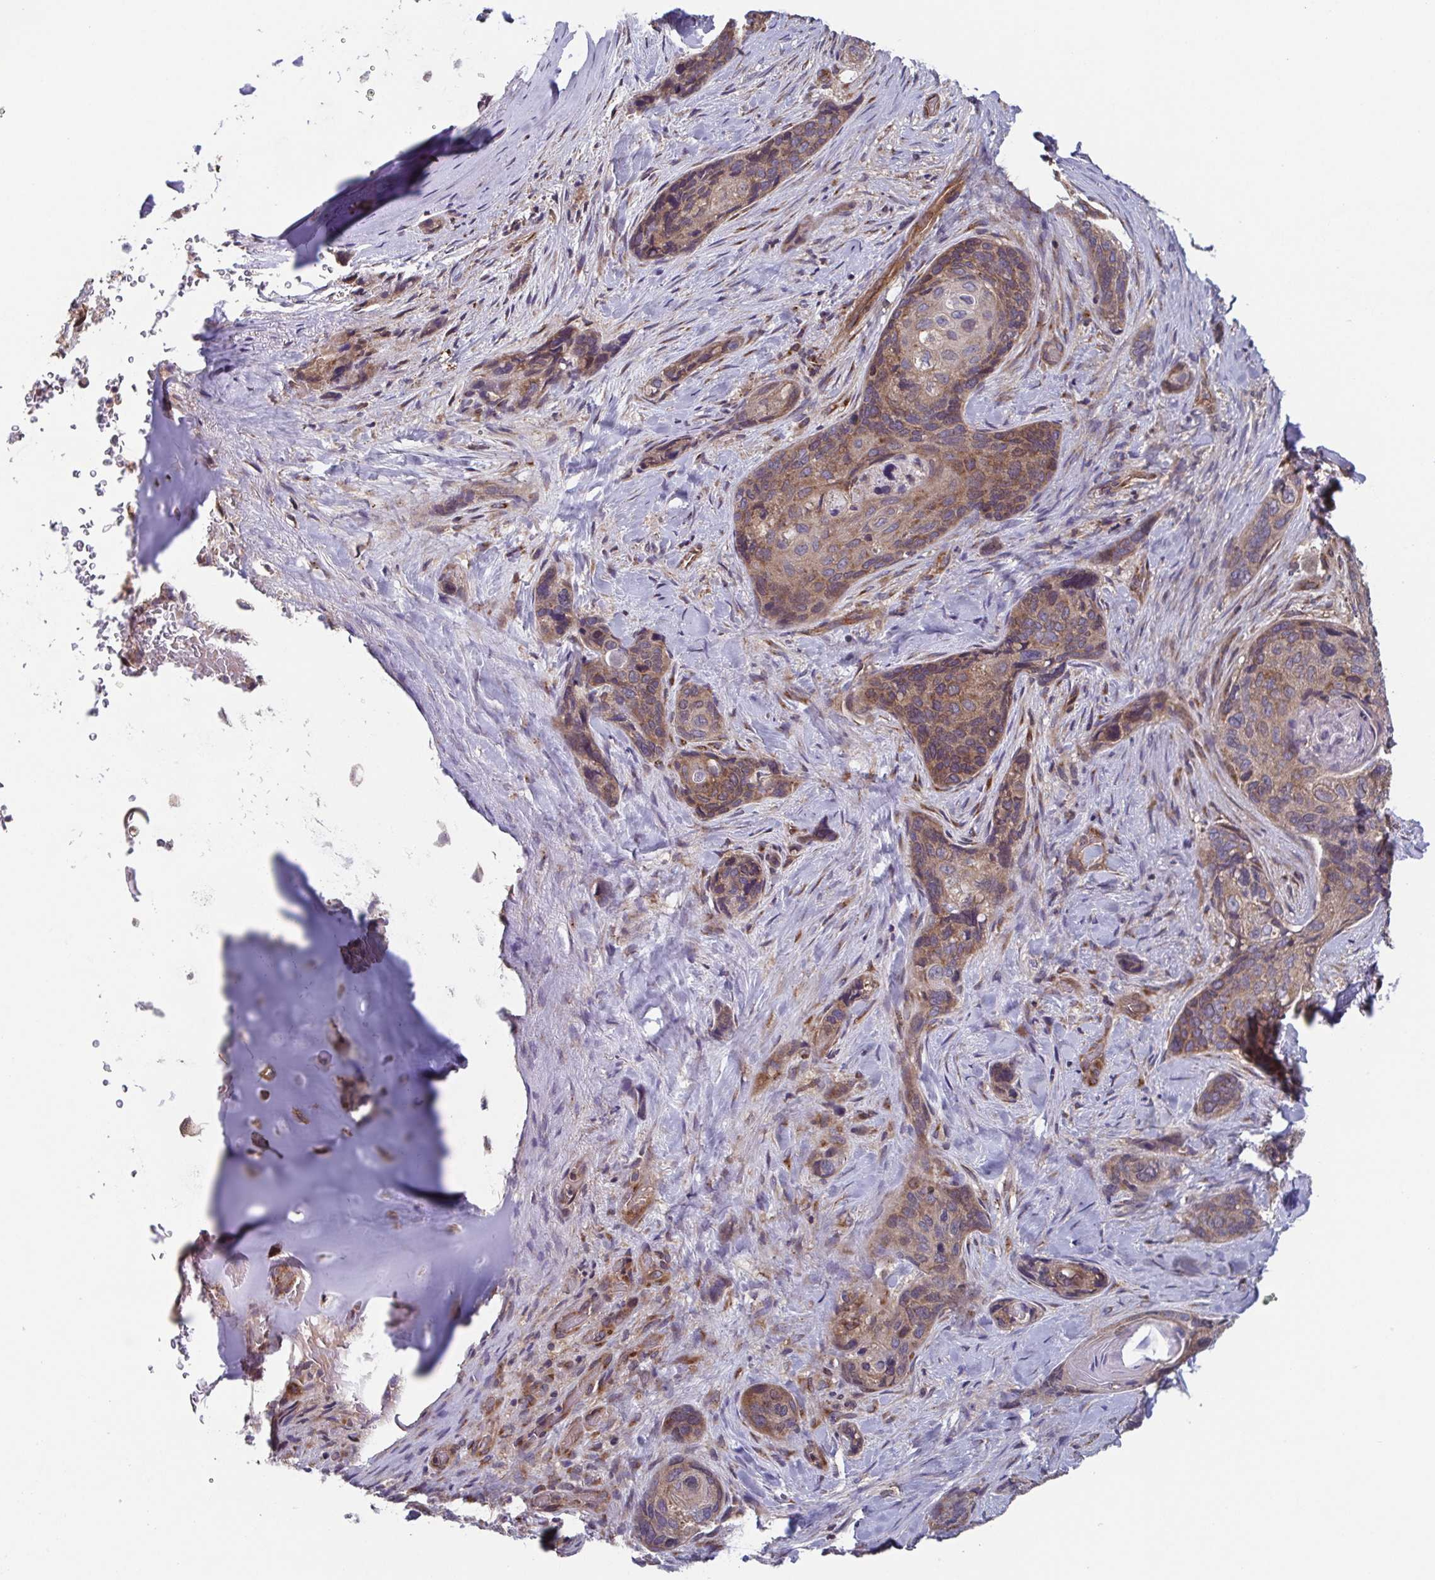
{"staining": {"intensity": "moderate", "quantity": ">75%", "location": "cytoplasmic/membranous"}, "tissue": "lung cancer", "cell_type": "Tumor cells", "image_type": "cancer", "snomed": [{"axis": "morphology", "description": "Squamous cell carcinoma, NOS"}, {"axis": "morphology", "description": "Squamous cell carcinoma, metastatic, NOS"}, {"axis": "topography", "description": "Lymph node"}, {"axis": "topography", "description": "Lung"}], "caption": "Lung cancer stained with immunohistochemistry demonstrates moderate cytoplasmic/membranous expression in about >75% of tumor cells.", "gene": "COPB1", "patient": {"sex": "male", "age": 41}}